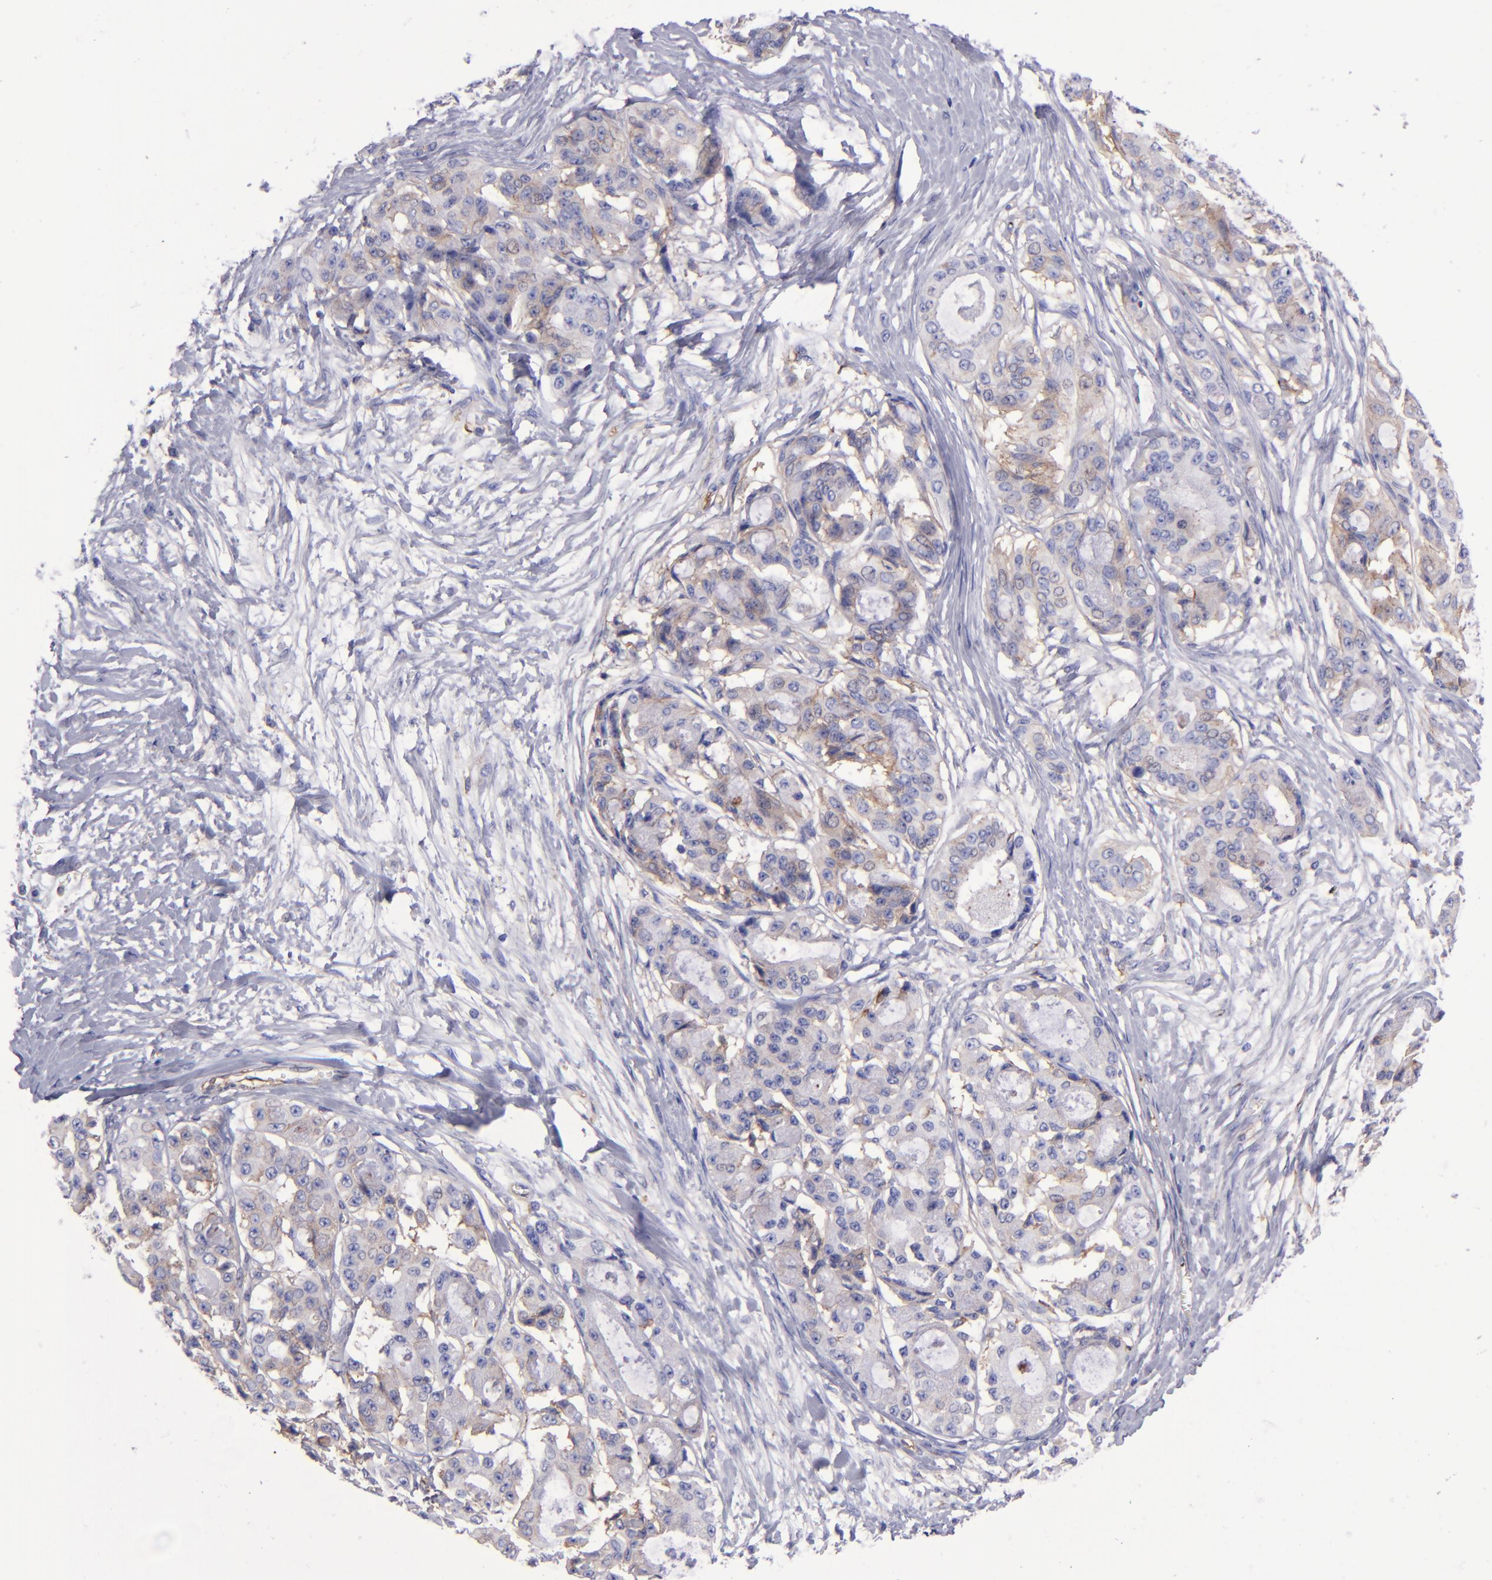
{"staining": {"intensity": "weak", "quantity": "25%-75%", "location": "cytoplasmic/membranous"}, "tissue": "ovarian cancer", "cell_type": "Tumor cells", "image_type": "cancer", "snomed": [{"axis": "morphology", "description": "Carcinoma, endometroid"}, {"axis": "topography", "description": "Ovary"}], "caption": "Immunohistochemical staining of human endometroid carcinoma (ovarian) exhibits low levels of weak cytoplasmic/membranous protein expression in about 25%-75% of tumor cells. Immunohistochemistry stains the protein in brown and the nuclei are stained blue.", "gene": "ITGAV", "patient": {"sex": "female", "age": 61}}